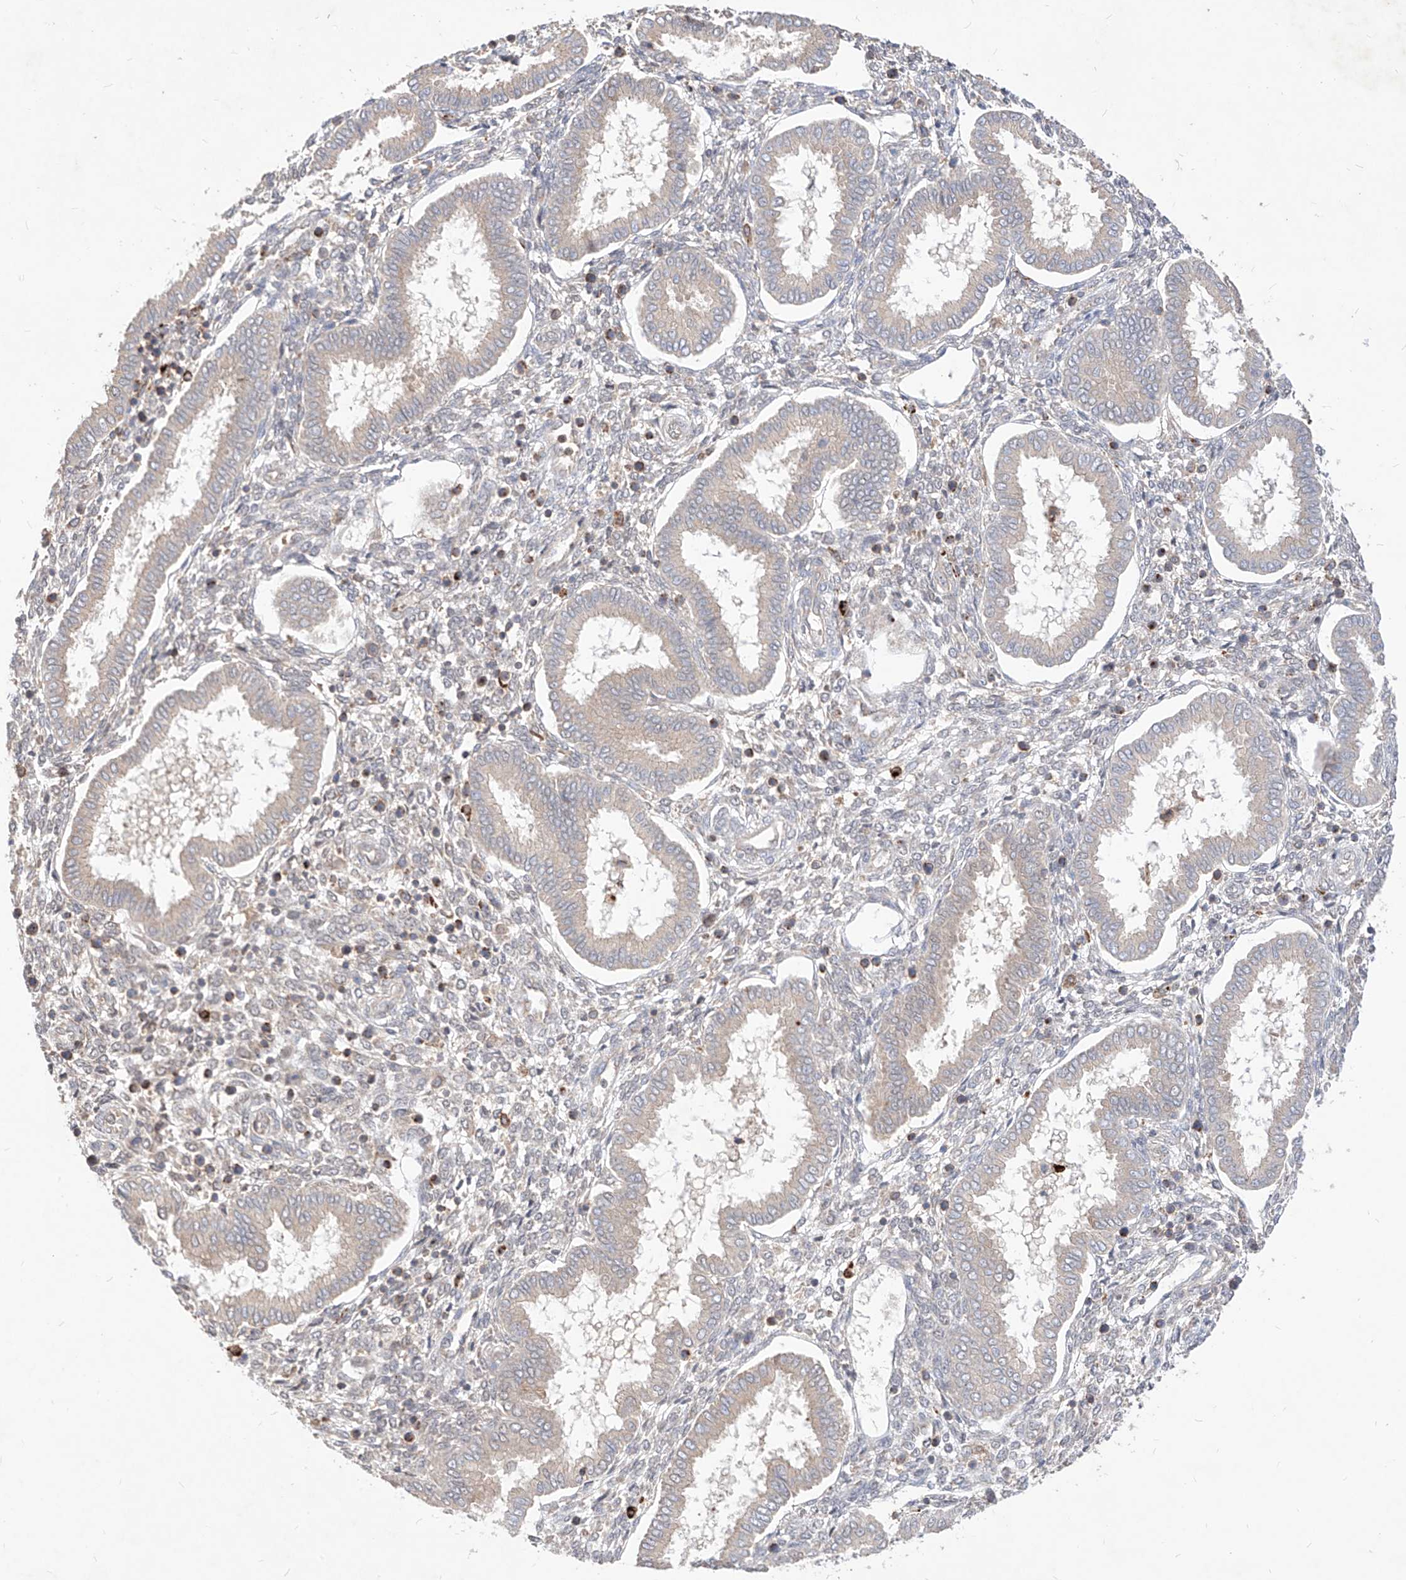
{"staining": {"intensity": "negative", "quantity": "none", "location": "none"}, "tissue": "endometrium", "cell_type": "Cells in endometrial stroma", "image_type": "normal", "snomed": [{"axis": "morphology", "description": "Normal tissue, NOS"}, {"axis": "topography", "description": "Endometrium"}], "caption": "This is a histopathology image of immunohistochemistry staining of unremarkable endometrium, which shows no staining in cells in endometrial stroma. The staining was performed using DAB (3,3'-diaminobenzidine) to visualize the protein expression in brown, while the nuclei were stained in blue with hematoxylin (Magnification: 20x).", "gene": "TSNAX", "patient": {"sex": "female", "age": 24}}